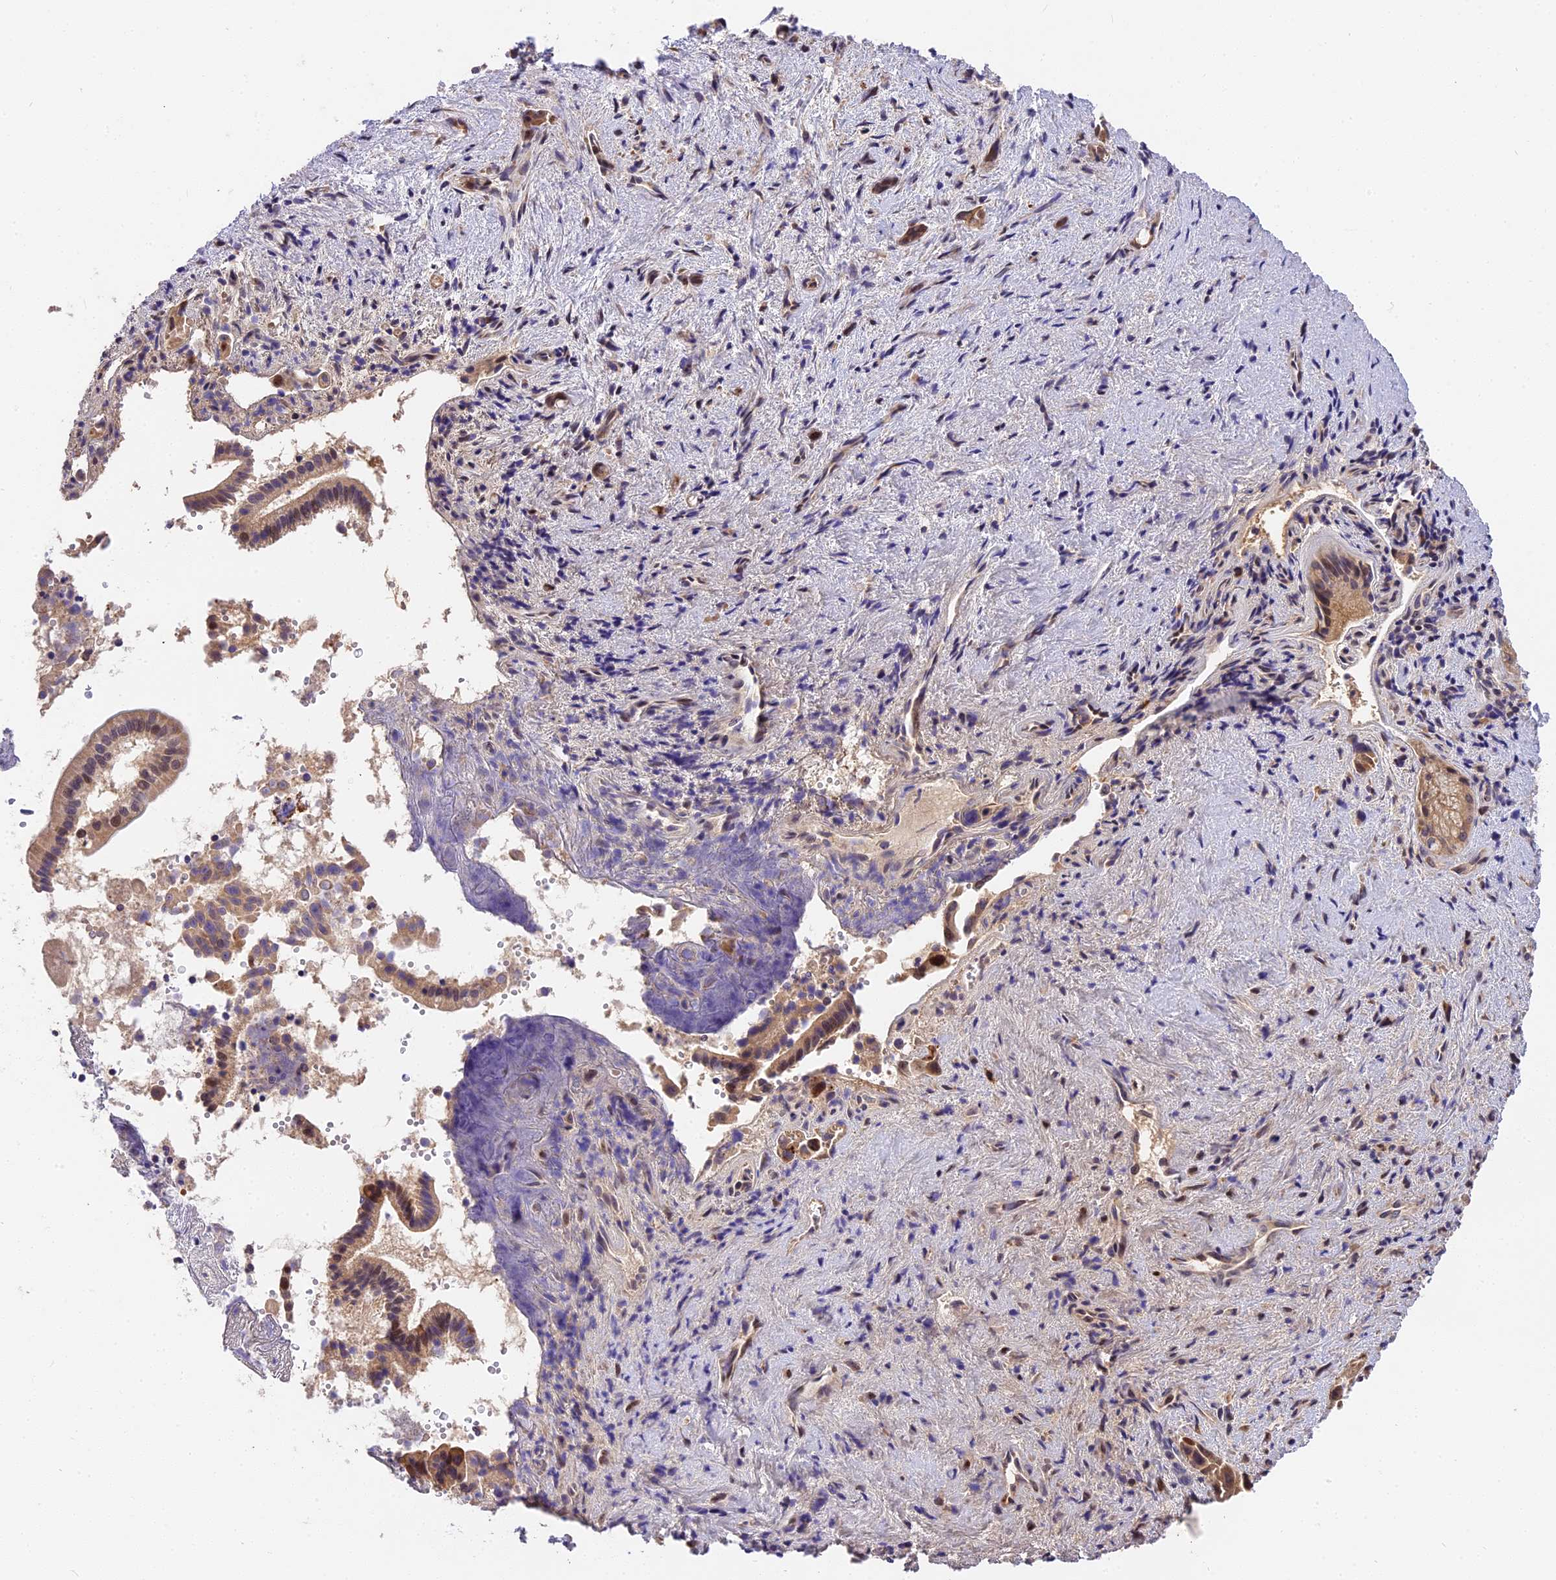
{"staining": {"intensity": "moderate", "quantity": ">75%", "location": "cytoplasmic/membranous"}, "tissue": "pancreatic cancer", "cell_type": "Tumor cells", "image_type": "cancer", "snomed": [{"axis": "morphology", "description": "Adenocarcinoma, NOS"}, {"axis": "topography", "description": "Pancreas"}], "caption": "IHC staining of pancreatic cancer (adenocarcinoma), which displays medium levels of moderate cytoplasmic/membranous expression in about >75% of tumor cells indicating moderate cytoplasmic/membranous protein expression. The staining was performed using DAB (3,3'-diaminobenzidine) (brown) for protein detection and nuclei were counterstained in hematoxylin (blue).", "gene": "BSCL2", "patient": {"sex": "female", "age": 77}}